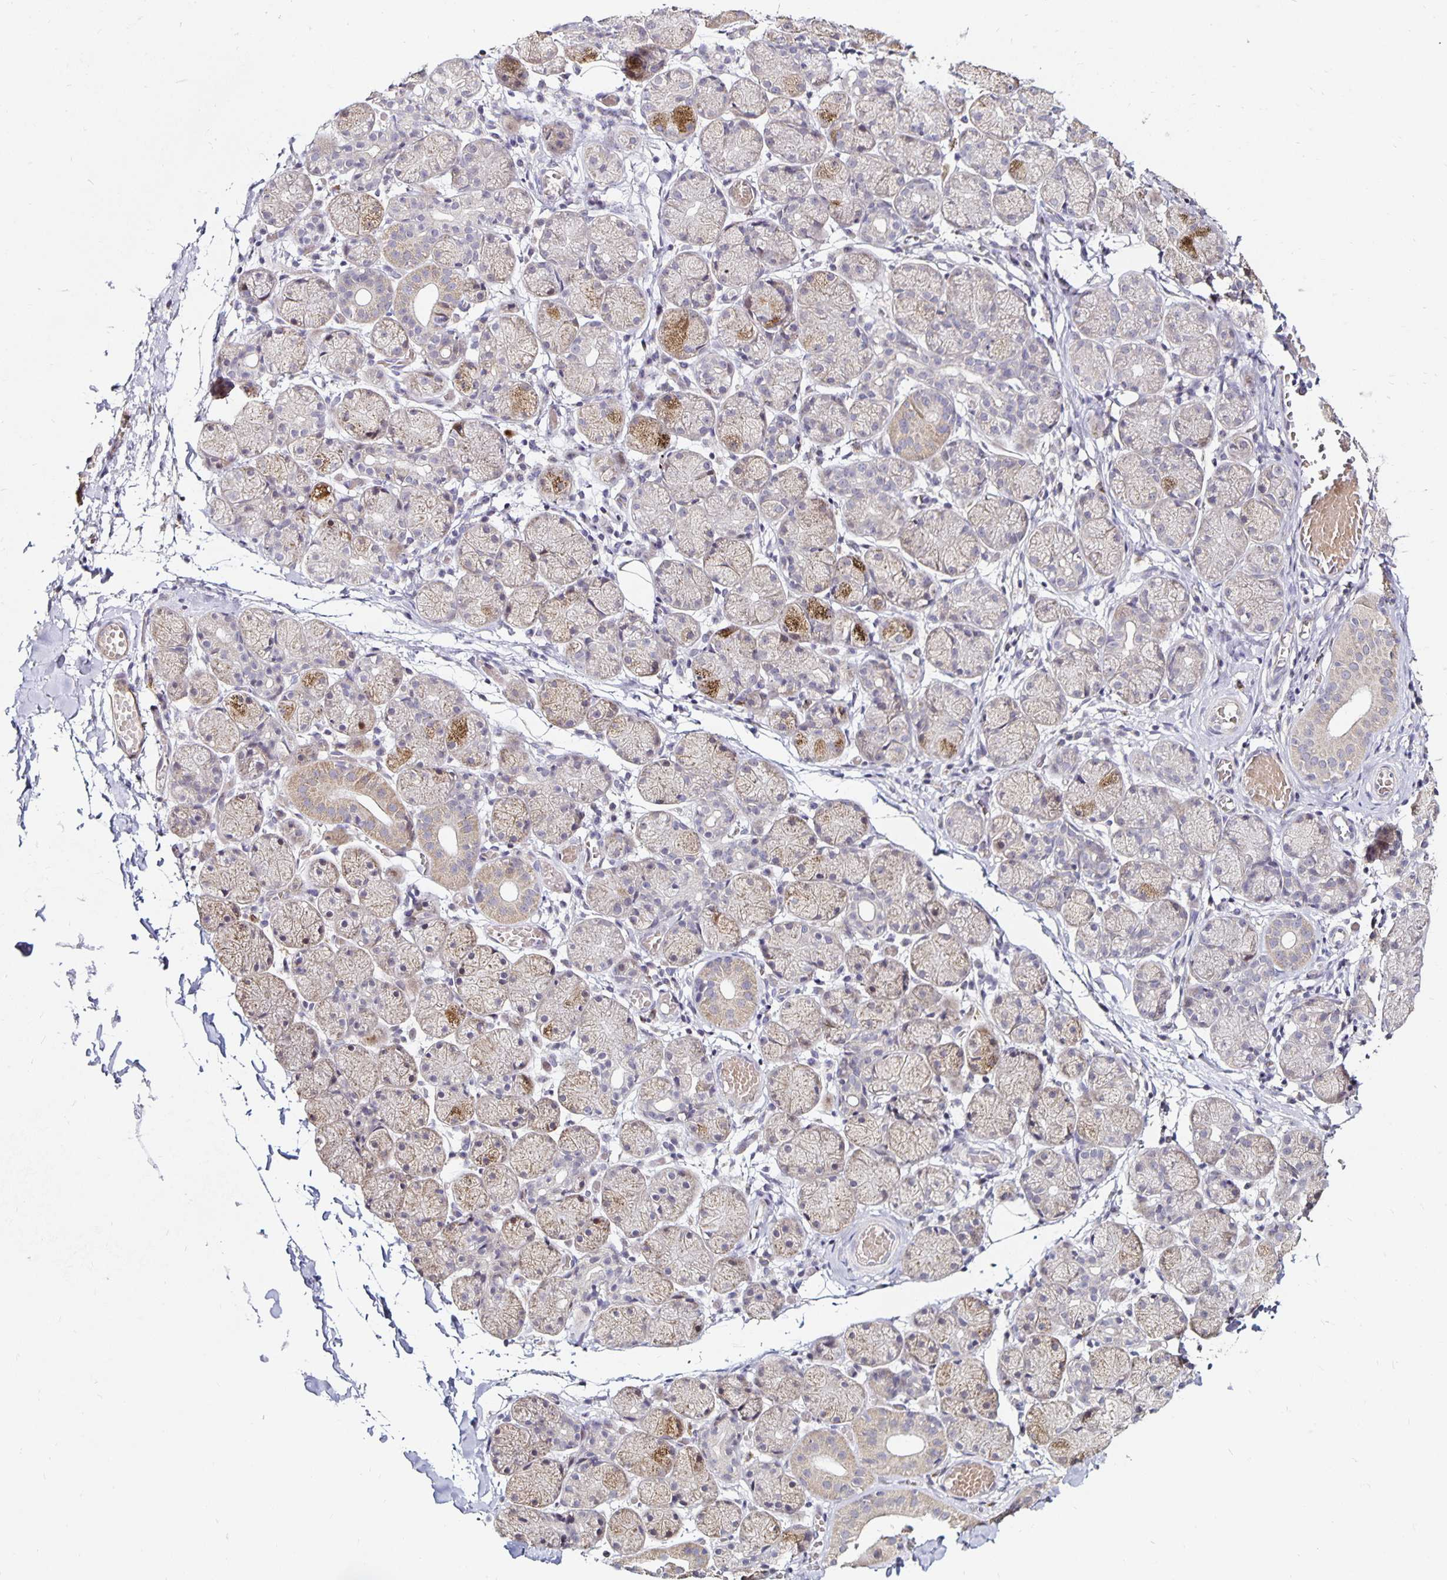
{"staining": {"intensity": "moderate", "quantity": "25%-75%", "location": "cytoplasmic/membranous"}, "tissue": "salivary gland", "cell_type": "Glandular cells", "image_type": "normal", "snomed": [{"axis": "morphology", "description": "Normal tissue, NOS"}, {"axis": "topography", "description": "Salivary gland"}], "caption": "The histopathology image reveals a brown stain indicating the presence of a protein in the cytoplasmic/membranous of glandular cells in salivary gland. The protein of interest is shown in brown color, while the nuclei are stained blue.", "gene": "ANLN", "patient": {"sex": "female", "age": 24}}